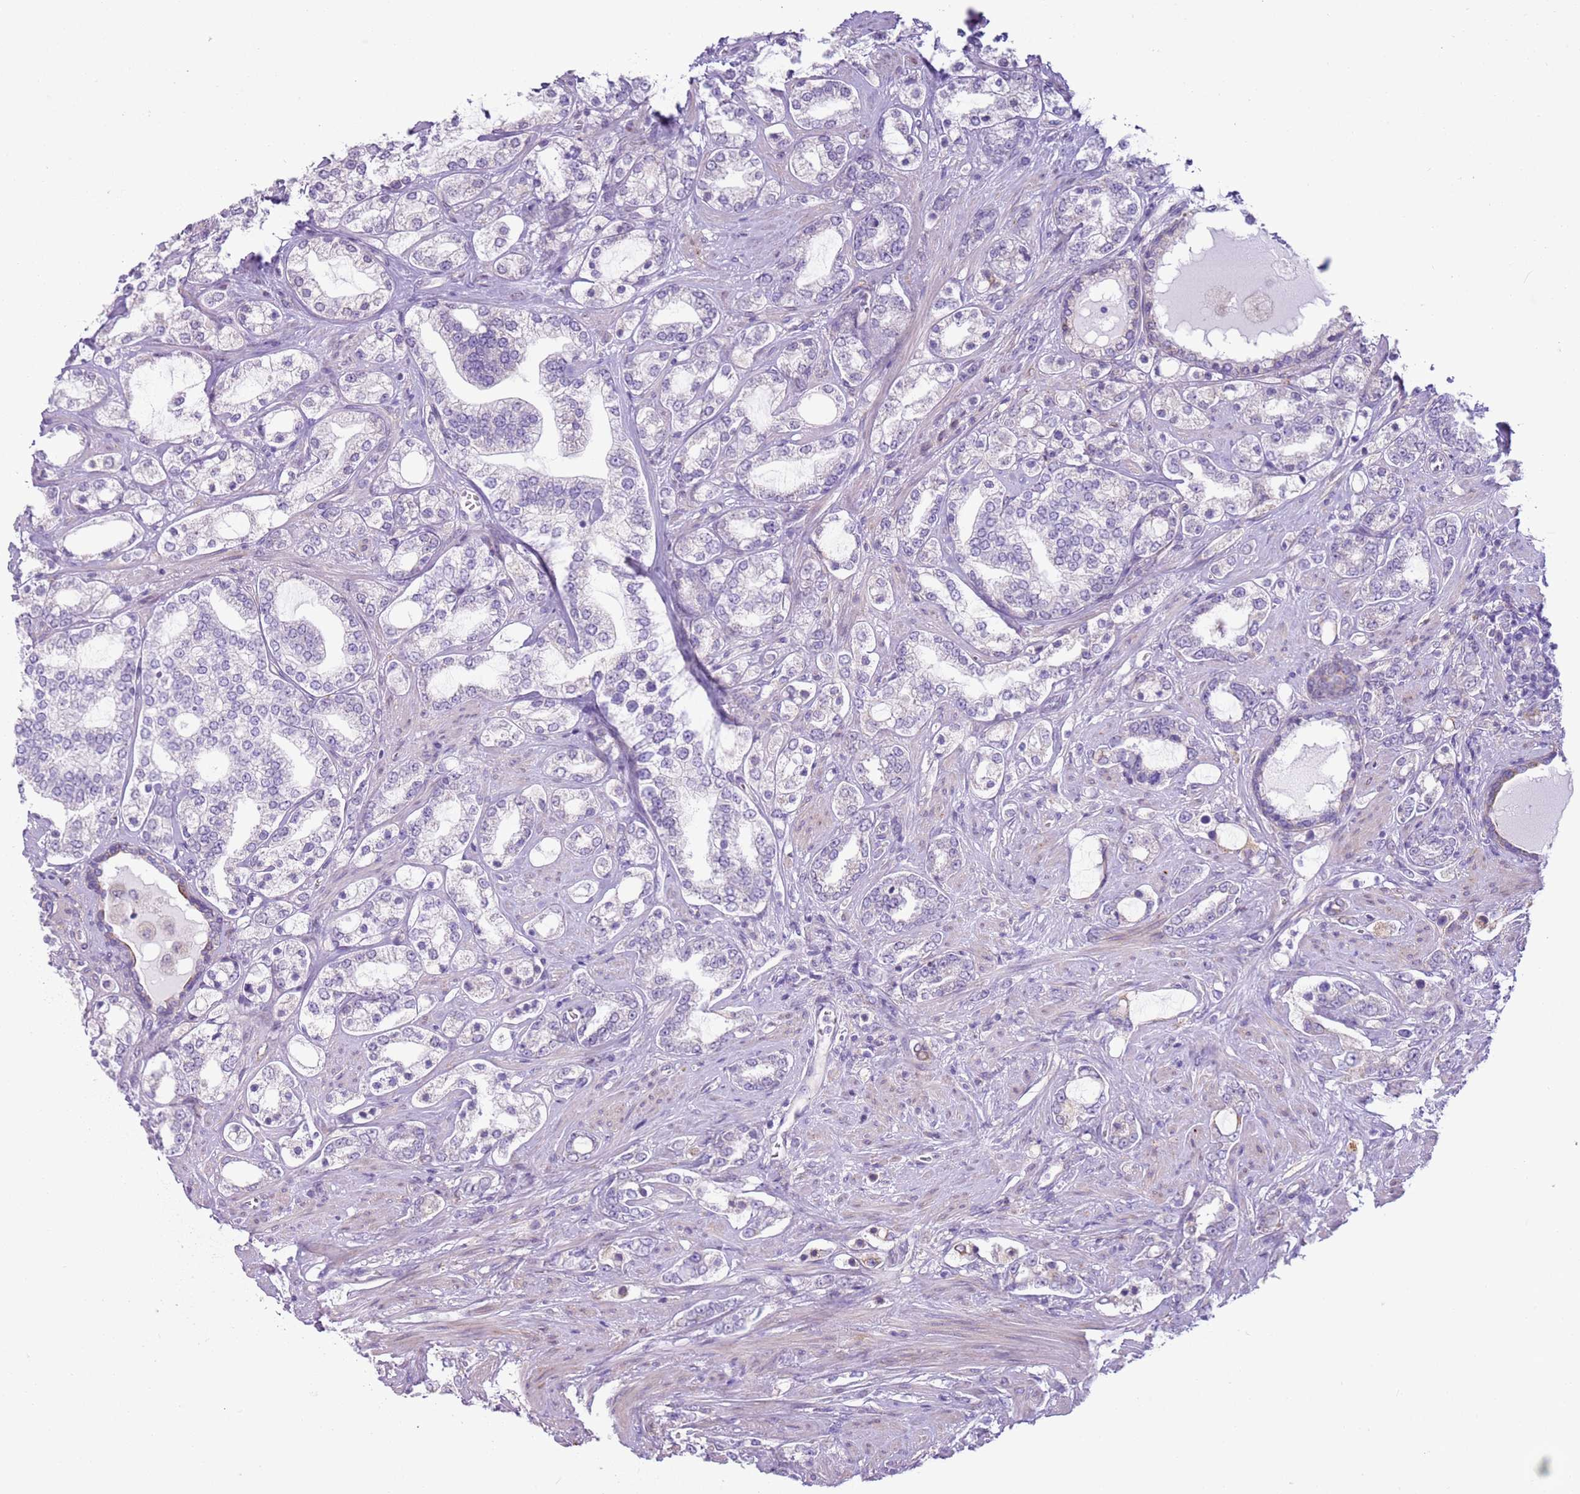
{"staining": {"intensity": "negative", "quantity": "none", "location": "none"}, "tissue": "prostate cancer", "cell_type": "Tumor cells", "image_type": "cancer", "snomed": [{"axis": "morphology", "description": "Adenocarcinoma, High grade"}, {"axis": "topography", "description": "Prostate"}], "caption": "Prostate cancer was stained to show a protein in brown. There is no significant staining in tumor cells.", "gene": "OAF", "patient": {"sex": "male", "age": 64}}